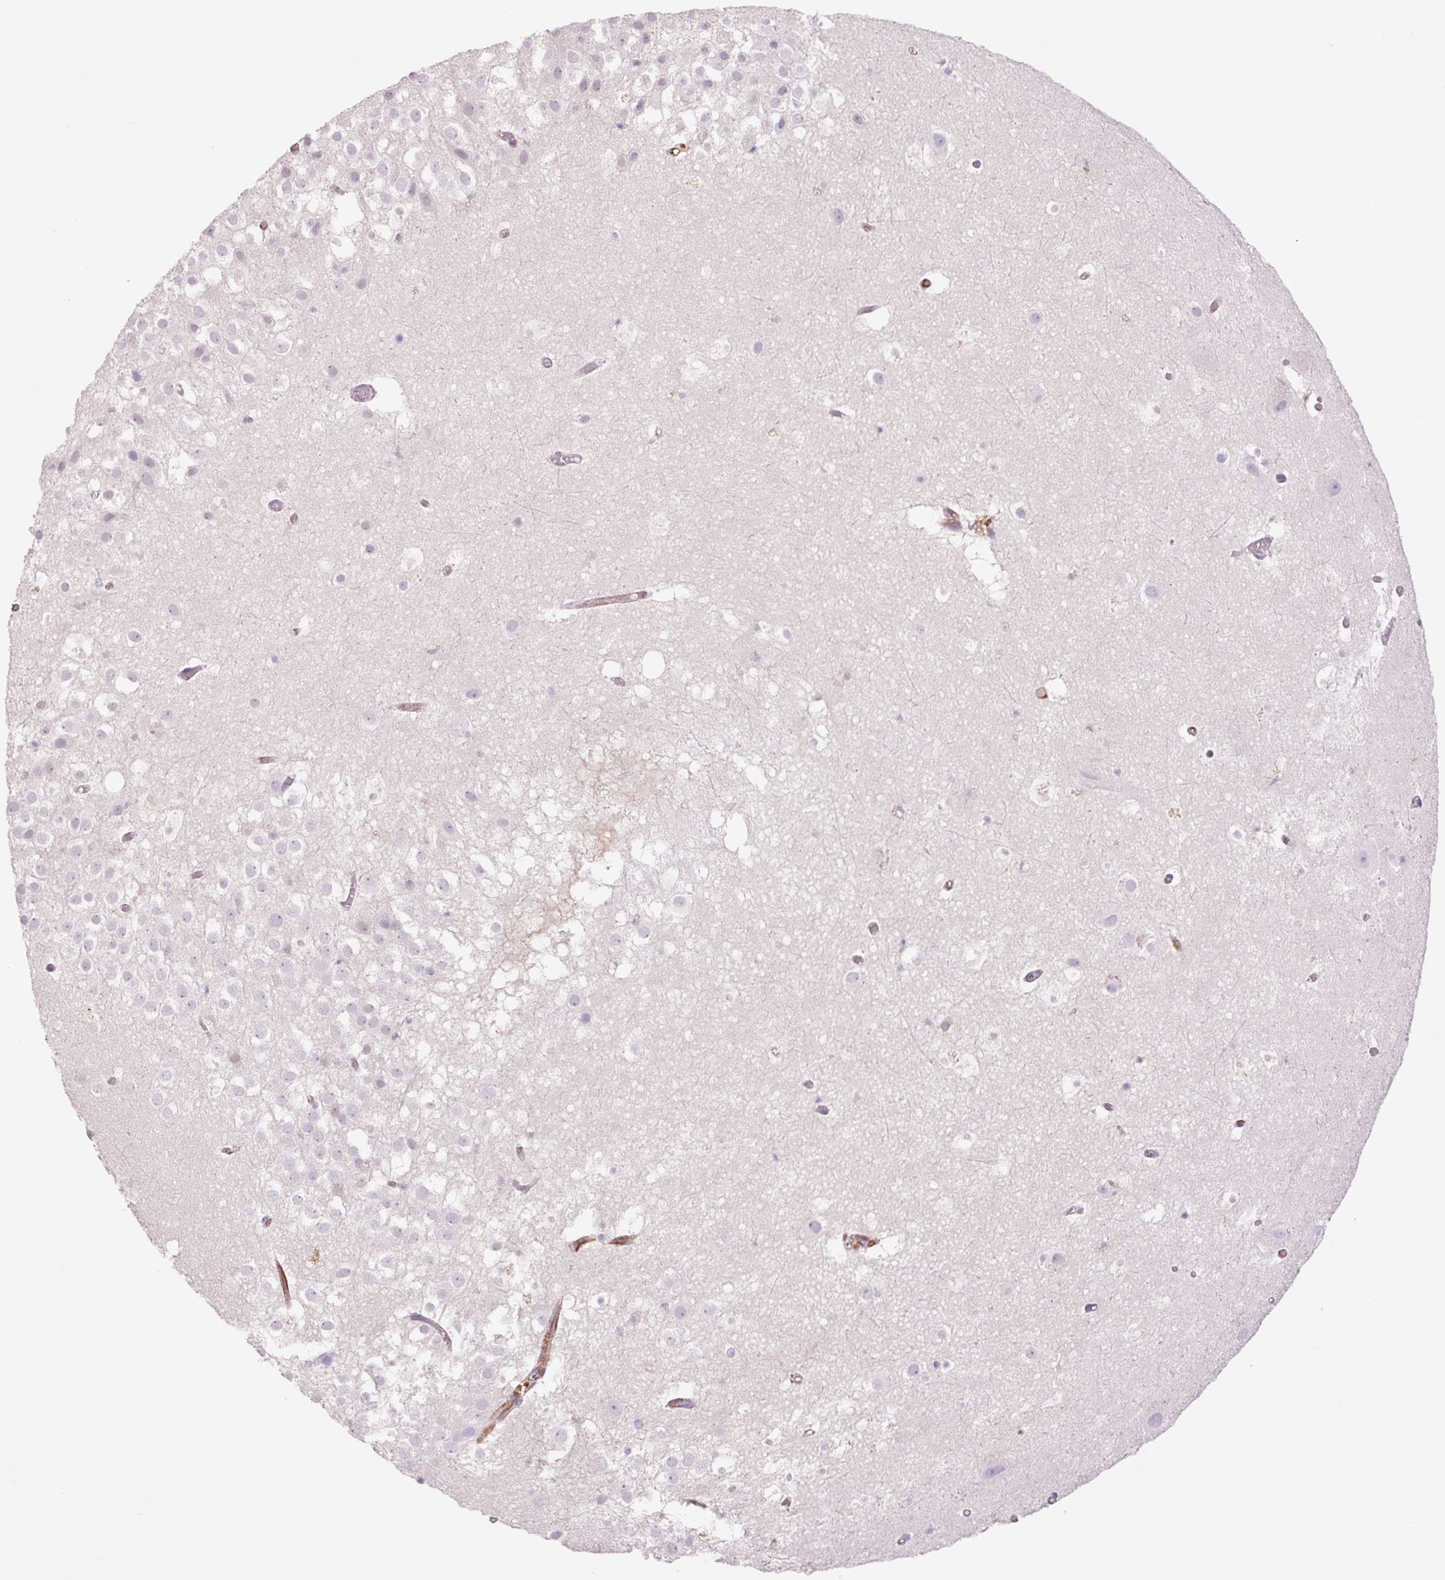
{"staining": {"intensity": "negative", "quantity": "none", "location": "none"}, "tissue": "hippocampus", "cell_type": "Glial cells", "image_type": "normal", "snomed": [{"axis": "morphology", "description": "Normal tissue, NOS"}, {"axis": "topography", "description": "Hippocampus"}], "caption": "High magnification brightfield microscopy of normal hippocampus stained with DAB (3,3'-diaminobenzidine) (brown) and counterstained with hematoxylin (blue): glial cells show no significant staining. (Immunohistochemistry (ihc), brightfield microscopy, high magnification).", "gene": "ZFYVE21", "patient": {"sex": "female", "age": 52}}